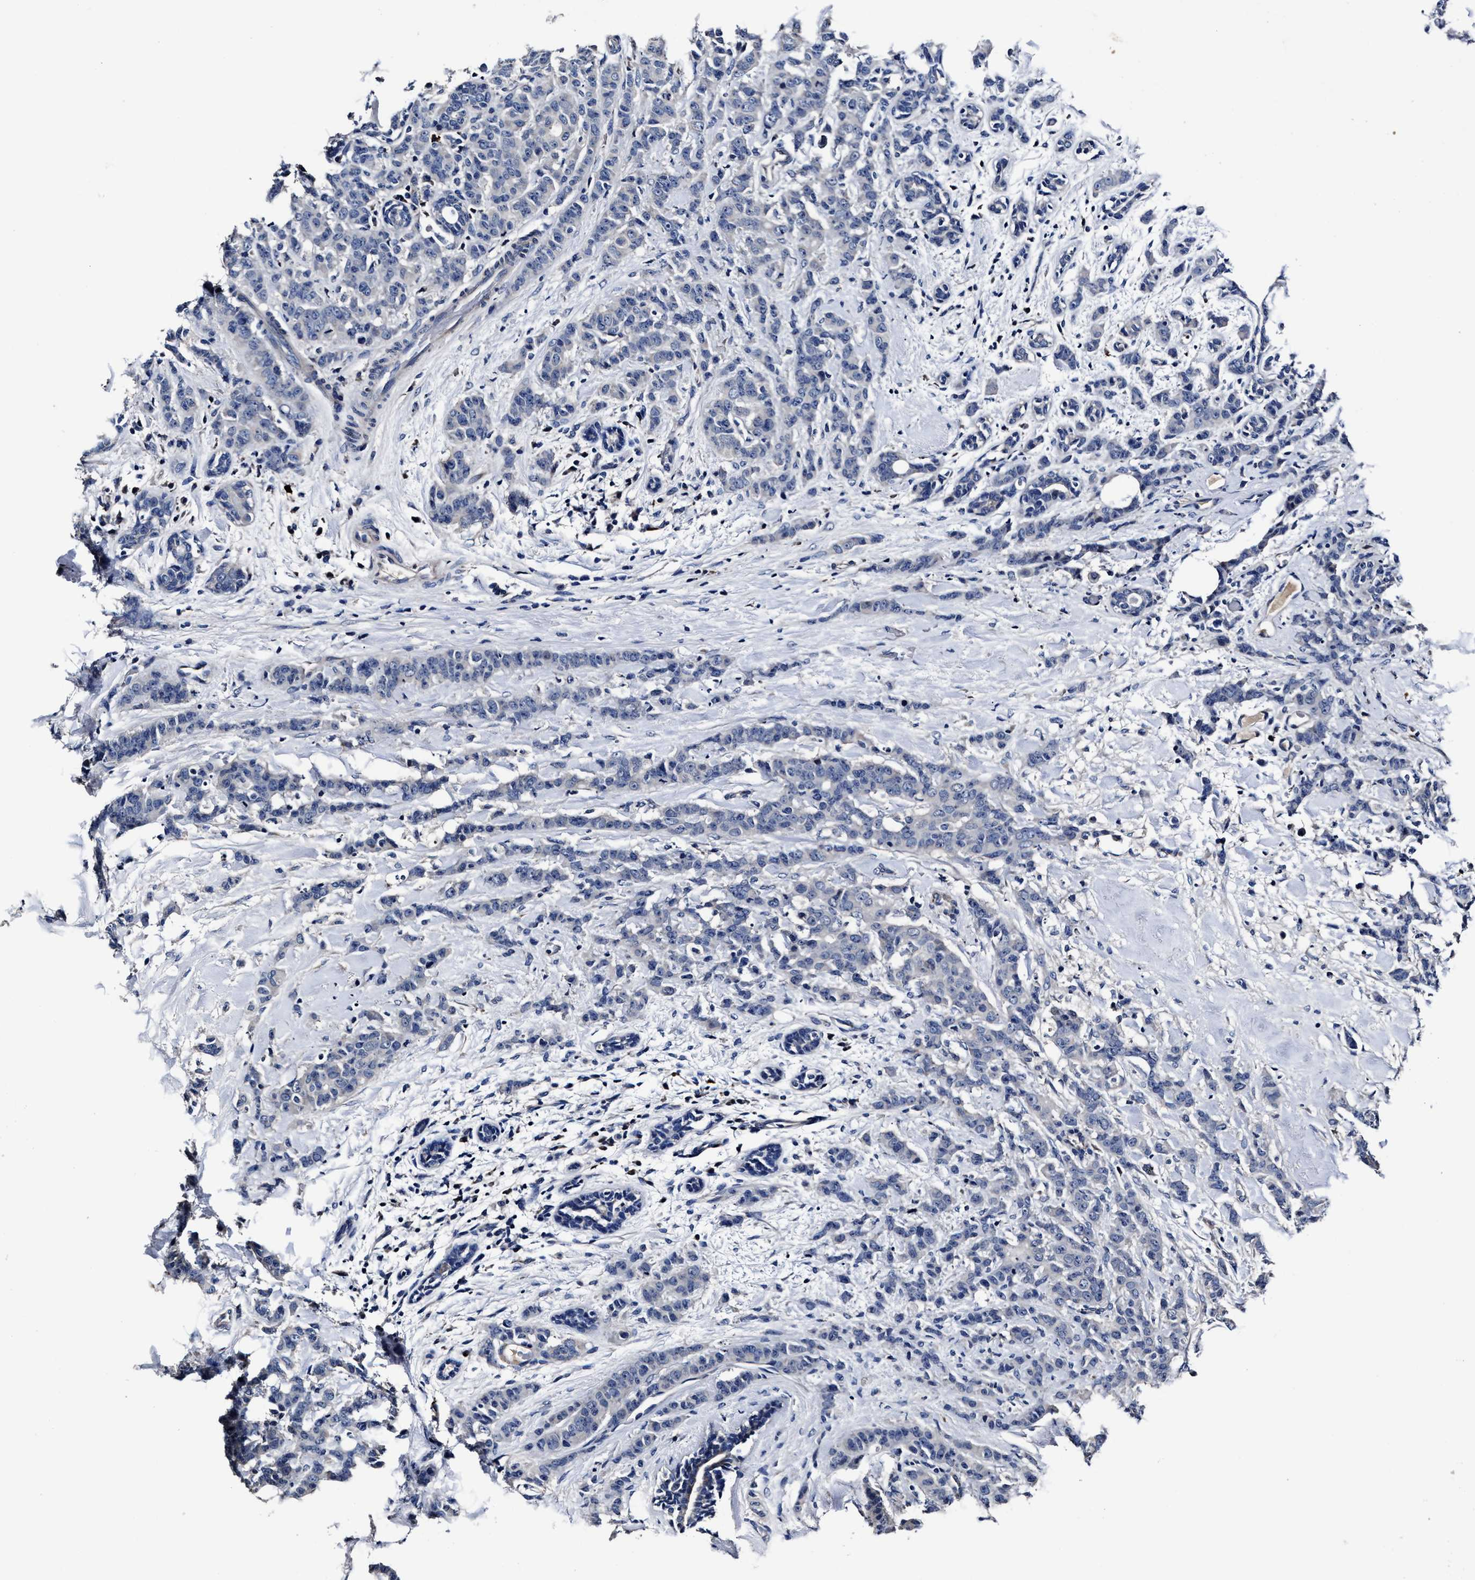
{"staining": {"intensity": "negative", "quantity": "none", "location": "none"}, "tissue": "breast cancer", "cell_type": "Tumor cells", "image_type": "cancer", "snomed": [{"axis": "morphology", "description": "Normal tissue, NOS"}, {"axis": "morphology", "description": "Duct carcinoma"}, {"axis": "topography", "description": "Breast"}], "caption": "DAB immunohistochemical staining of breast cancer reveals no significant expression in tumor cells.", "gene": "OLFML2A", "patient": {"sex": "female", "age": 40}}